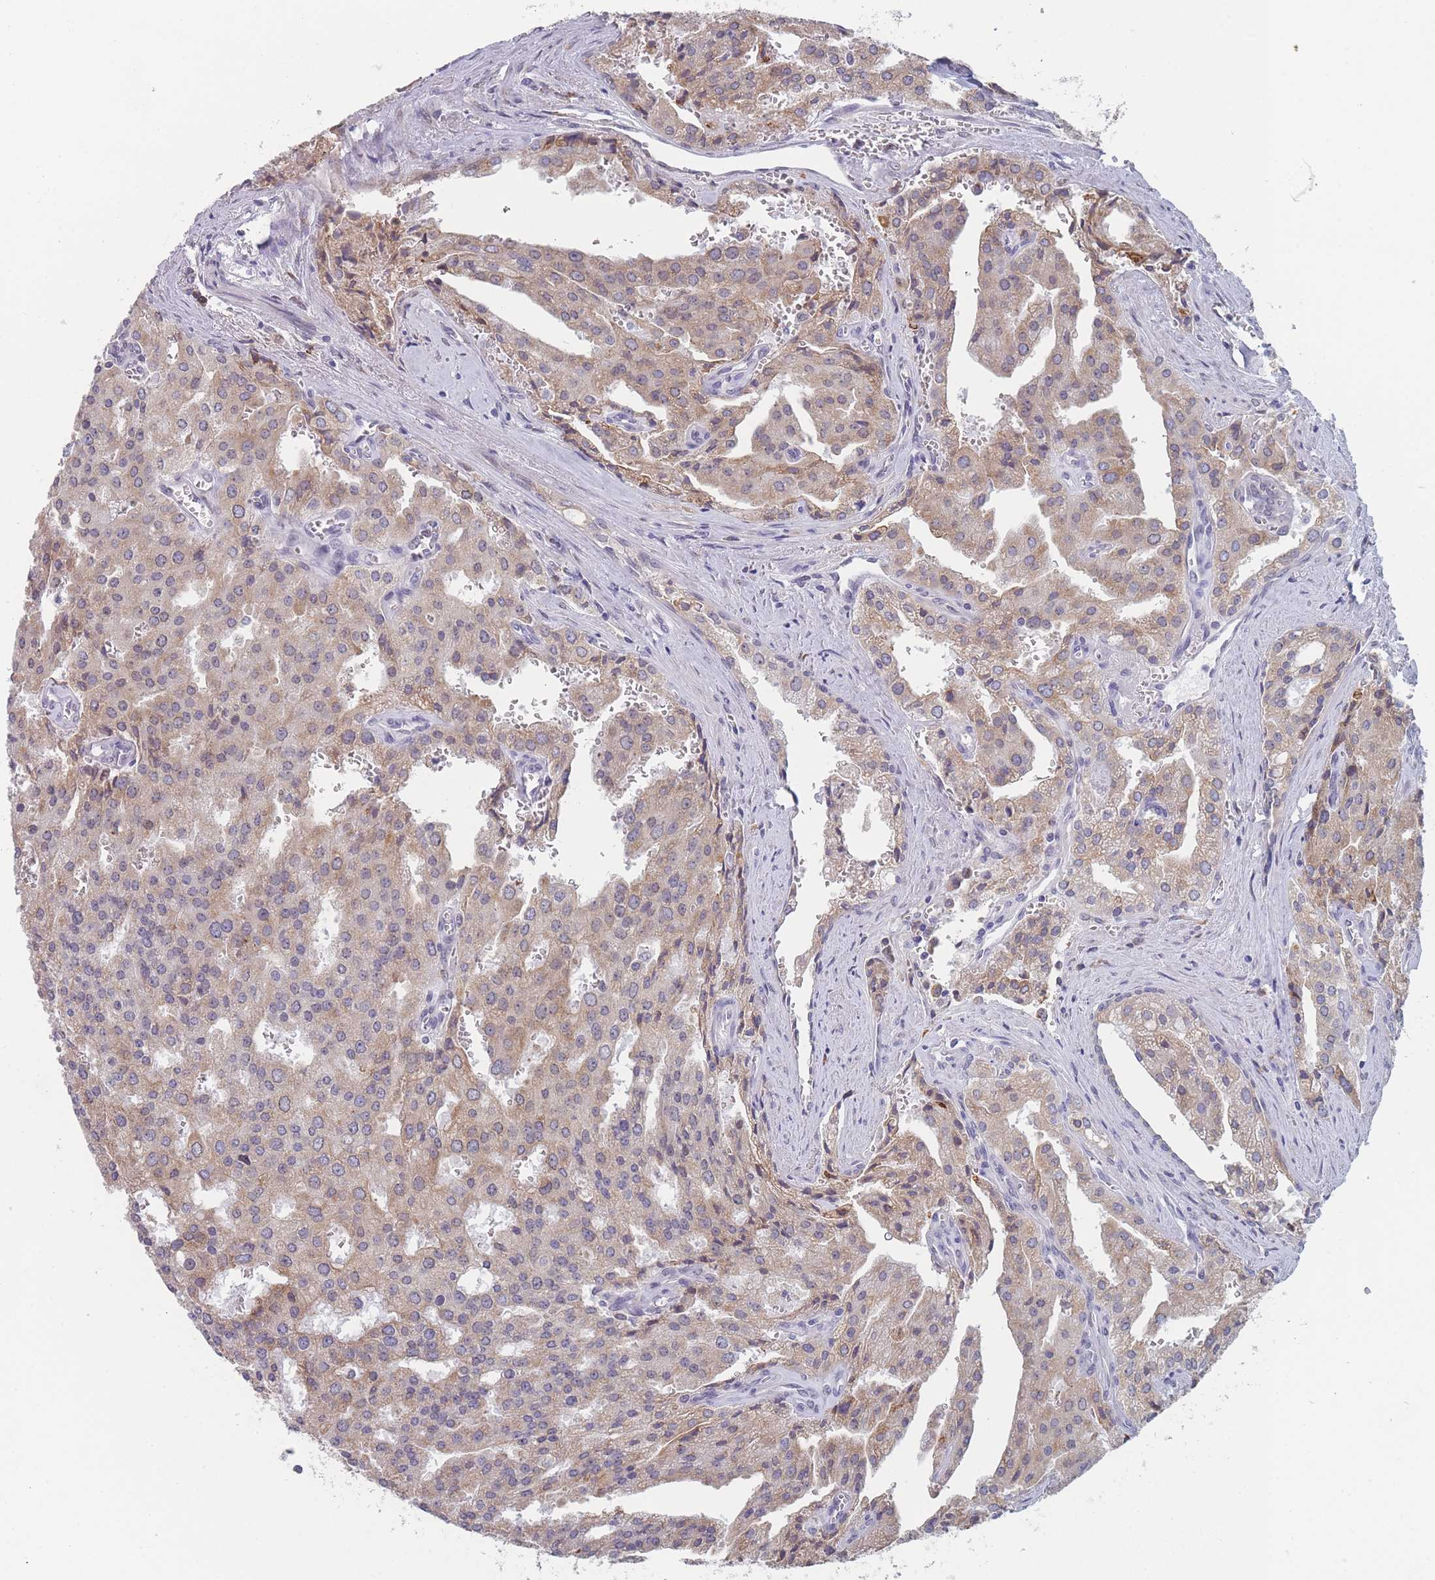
{"staining": {"intensity": "moderate", "quantity": ">75%", "location": "cytoplasmic/membranous"}, "tissue": "prostate cancer", "cell_type": "Tumor cells", "image_type": "cancer", "snomed": [{"axis": "morphology", "description": "Adenocarcinoma, High grade"}, {"axis": "topography", "description": "Prostate"}], "caption": "High-grade adenocarcinoma (prostate) stained with immunohistochemistry reveals moderate cytoplasmic/membranous expression in about >75% of tumor cells.", "gene": "TMED10", "patient": {"sex": "male", "age": 68}}